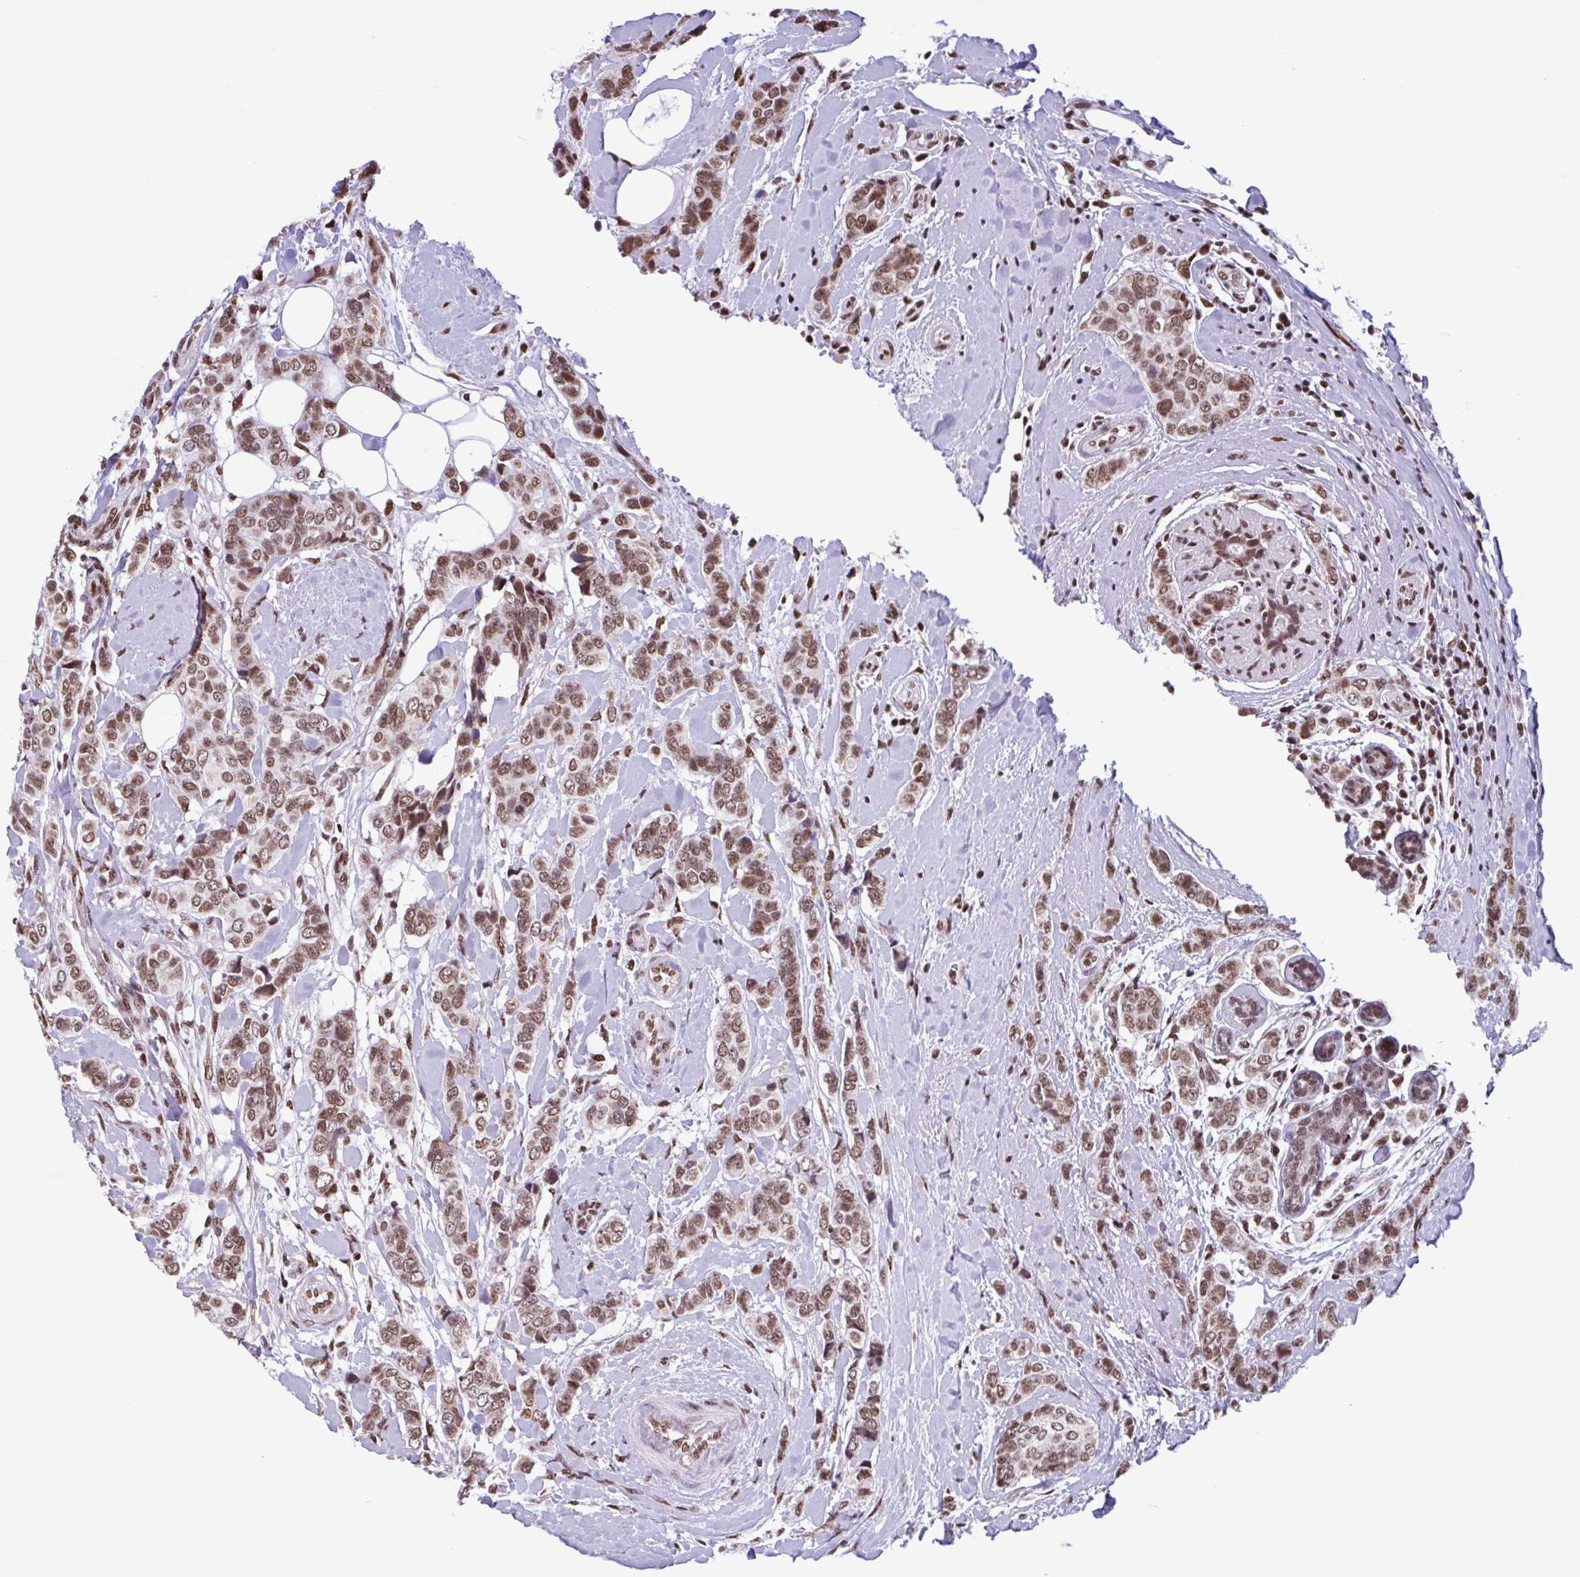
{"staining": {"intensity": "moderate", "quantity": ">75%", "location": "nuclear"}, "tissue": "breast cancer", "cell_type": "Tumor cells", "image_type": "cancer", "snomed": [{"axis": "morphology", "description": "Lobular carcinoma"}, {"axis": "topography", "description": "Breast"}], "caption": "Approximately >75% of tumor cells in breast lobular carcinoma exhibit moderate nuclear protein positivity as visualized by brown immunohistochemical staining.", "gene": "TIMM21", "patient": {"sex": "female", "age": 51}}